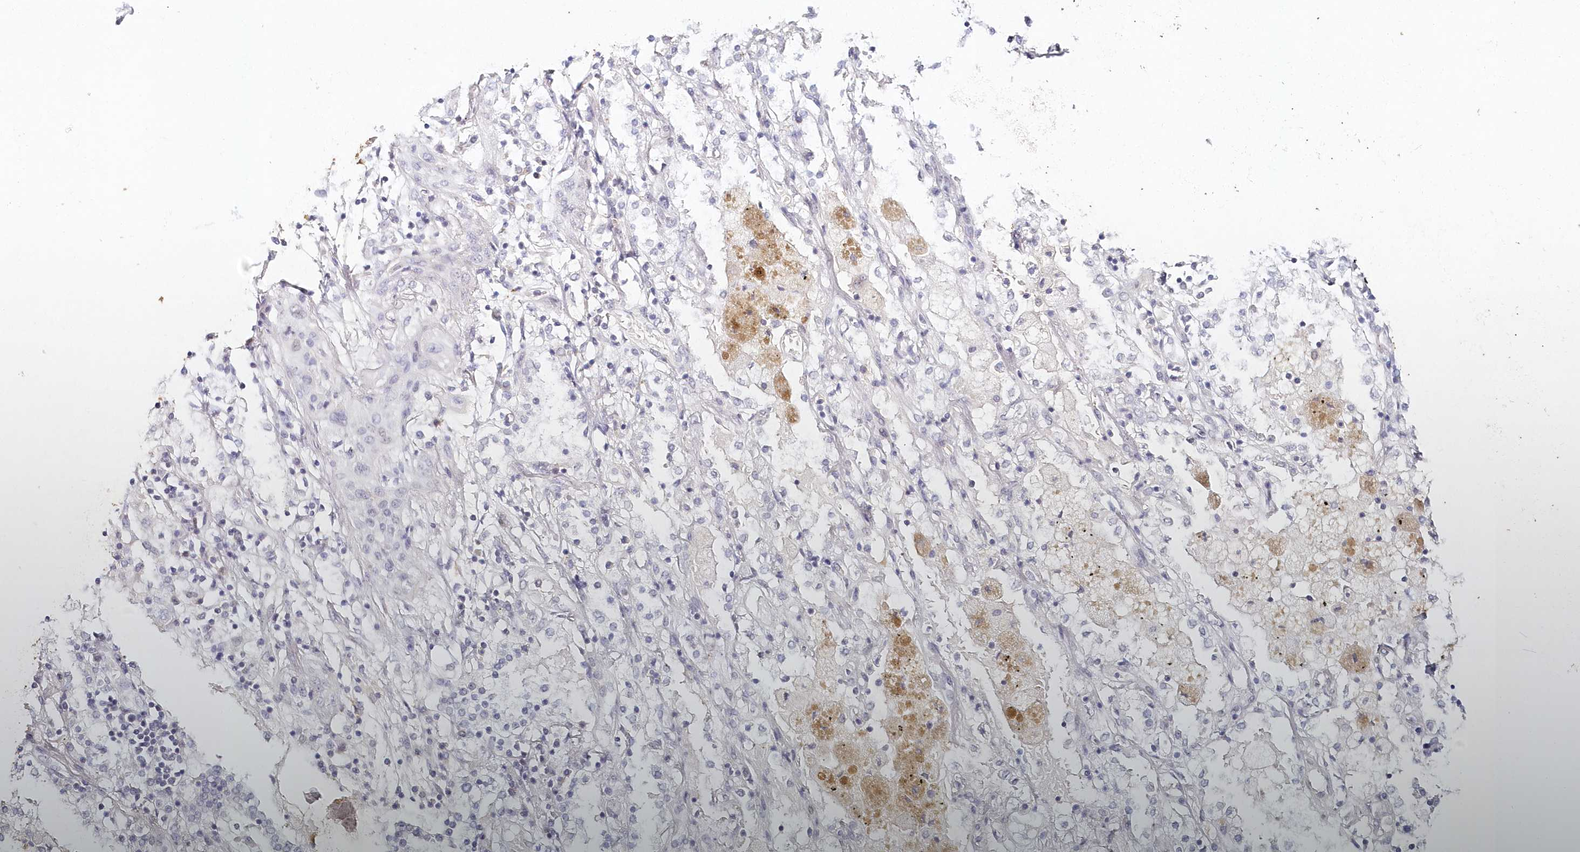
{"staining": {"intensity": "negative", "quantity": "none", "location": "none"}, "tissue": "lung cancer", "cell_type": "Tumor cells", "image_type": "cancer", "snomed": [{"axis": "morphology", "description": "Squamous cell carcinoma, NOS"}, {"axis": "topography", "description": "Lung"}], "caption": "Protein analysis of lung cancer reveals no significant staining in tumor cells.", "gene": "HYCC2", "patient": {"sex": "female", "age": 47}}